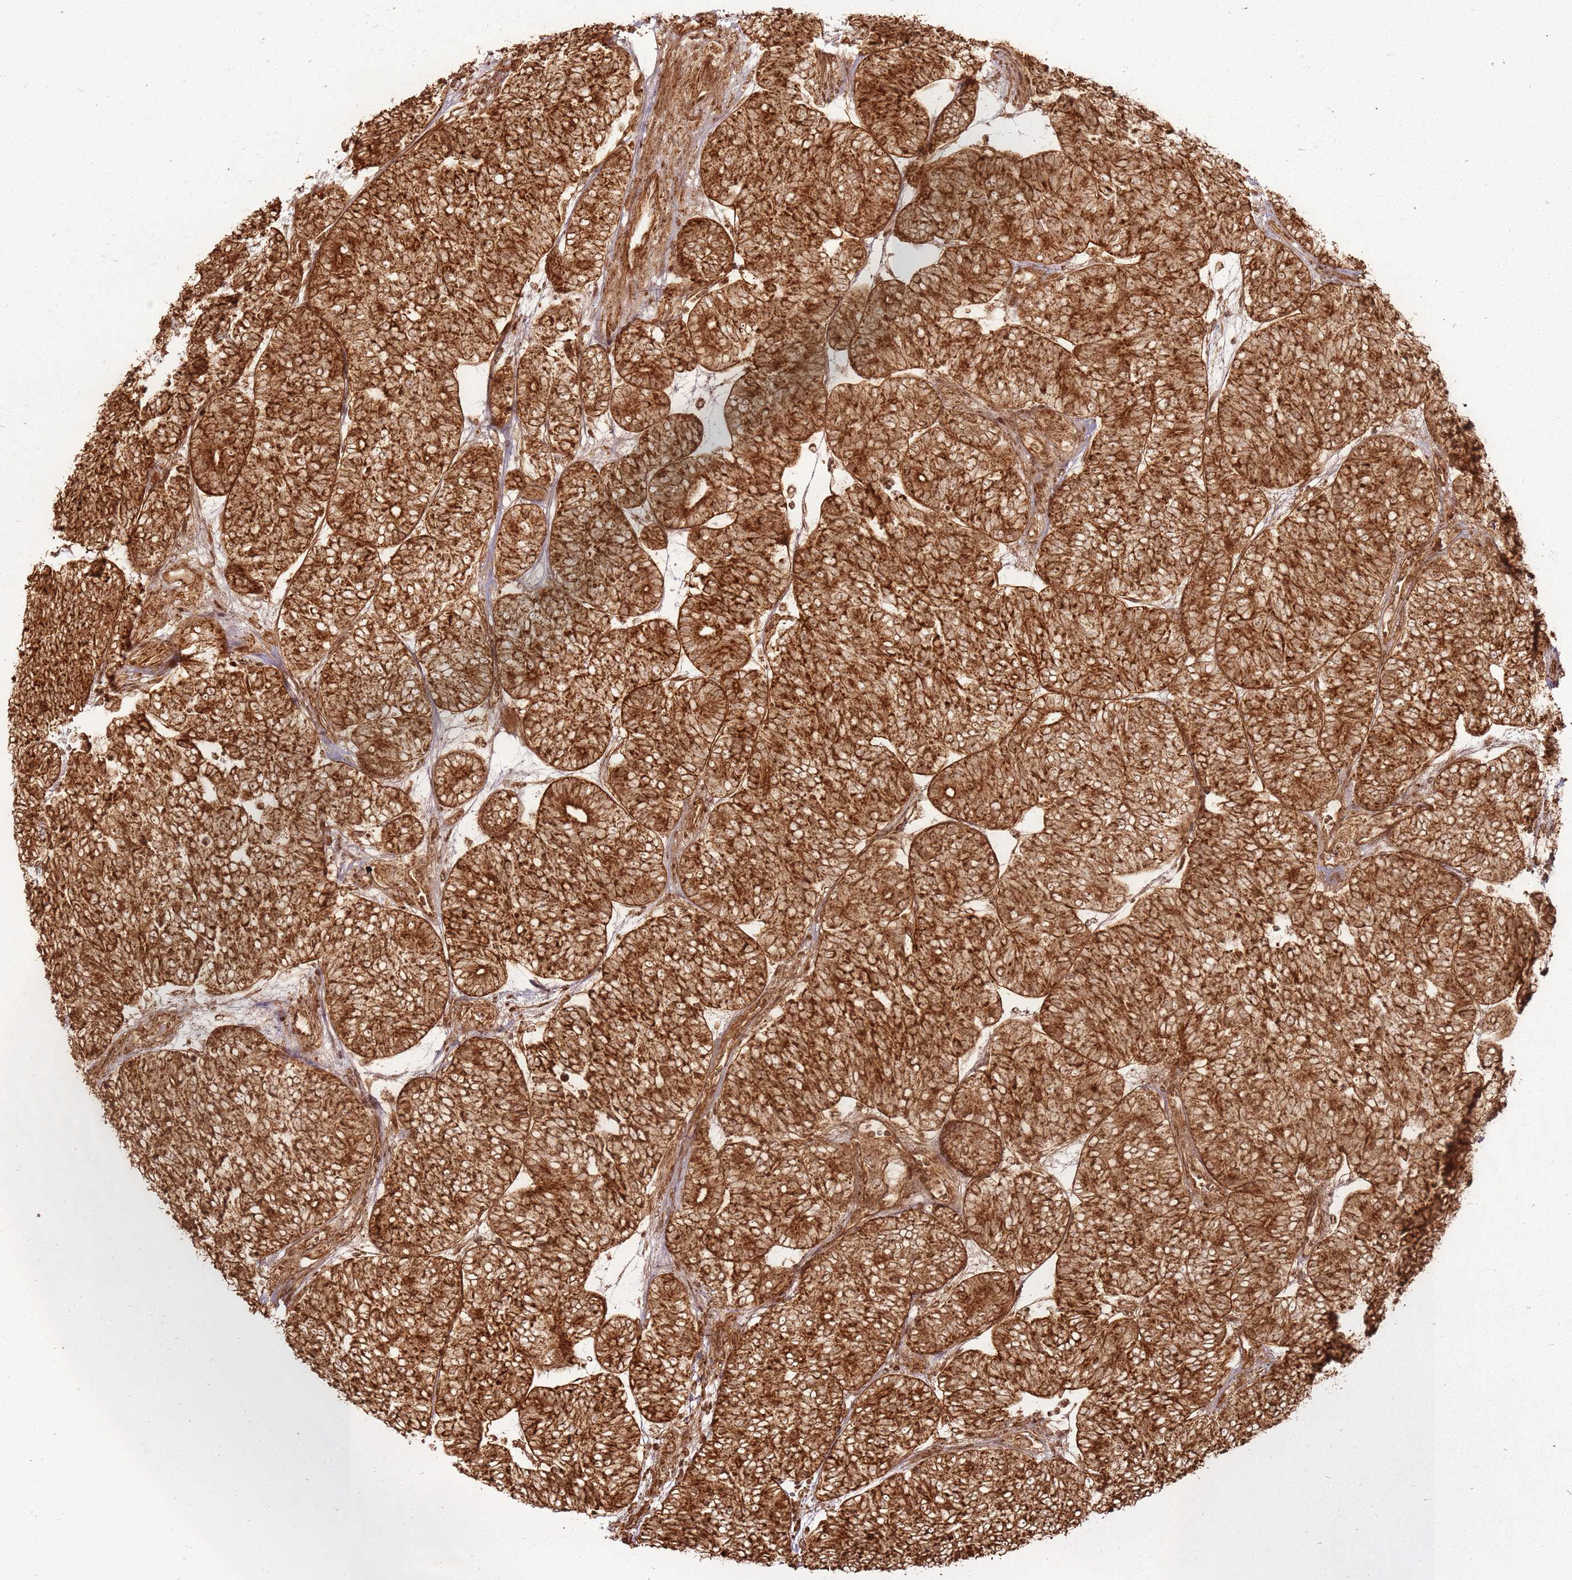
{"staining": {"intensity": "strong", "quantity": ">75%", "location": "cytoplasmic/membranous"}, "tissue": "head and neck cancer", "cell_type": "Tumor cells", "image_type": "cancer", "snomed": [{"axis": "morphology", "description": "Adenocarcinoma, NOS"}, {"axis": "topography", "description": "Head-Neck"}], "caption": "This micrograph demonstrates immunohistochemistry staining of human head and neck cancer, with high strong cytoplasmic/membranous expression in about >75% of tumor cells.", "gene": "MRPS6", "patient": {"sex": "female", "age": 81}}